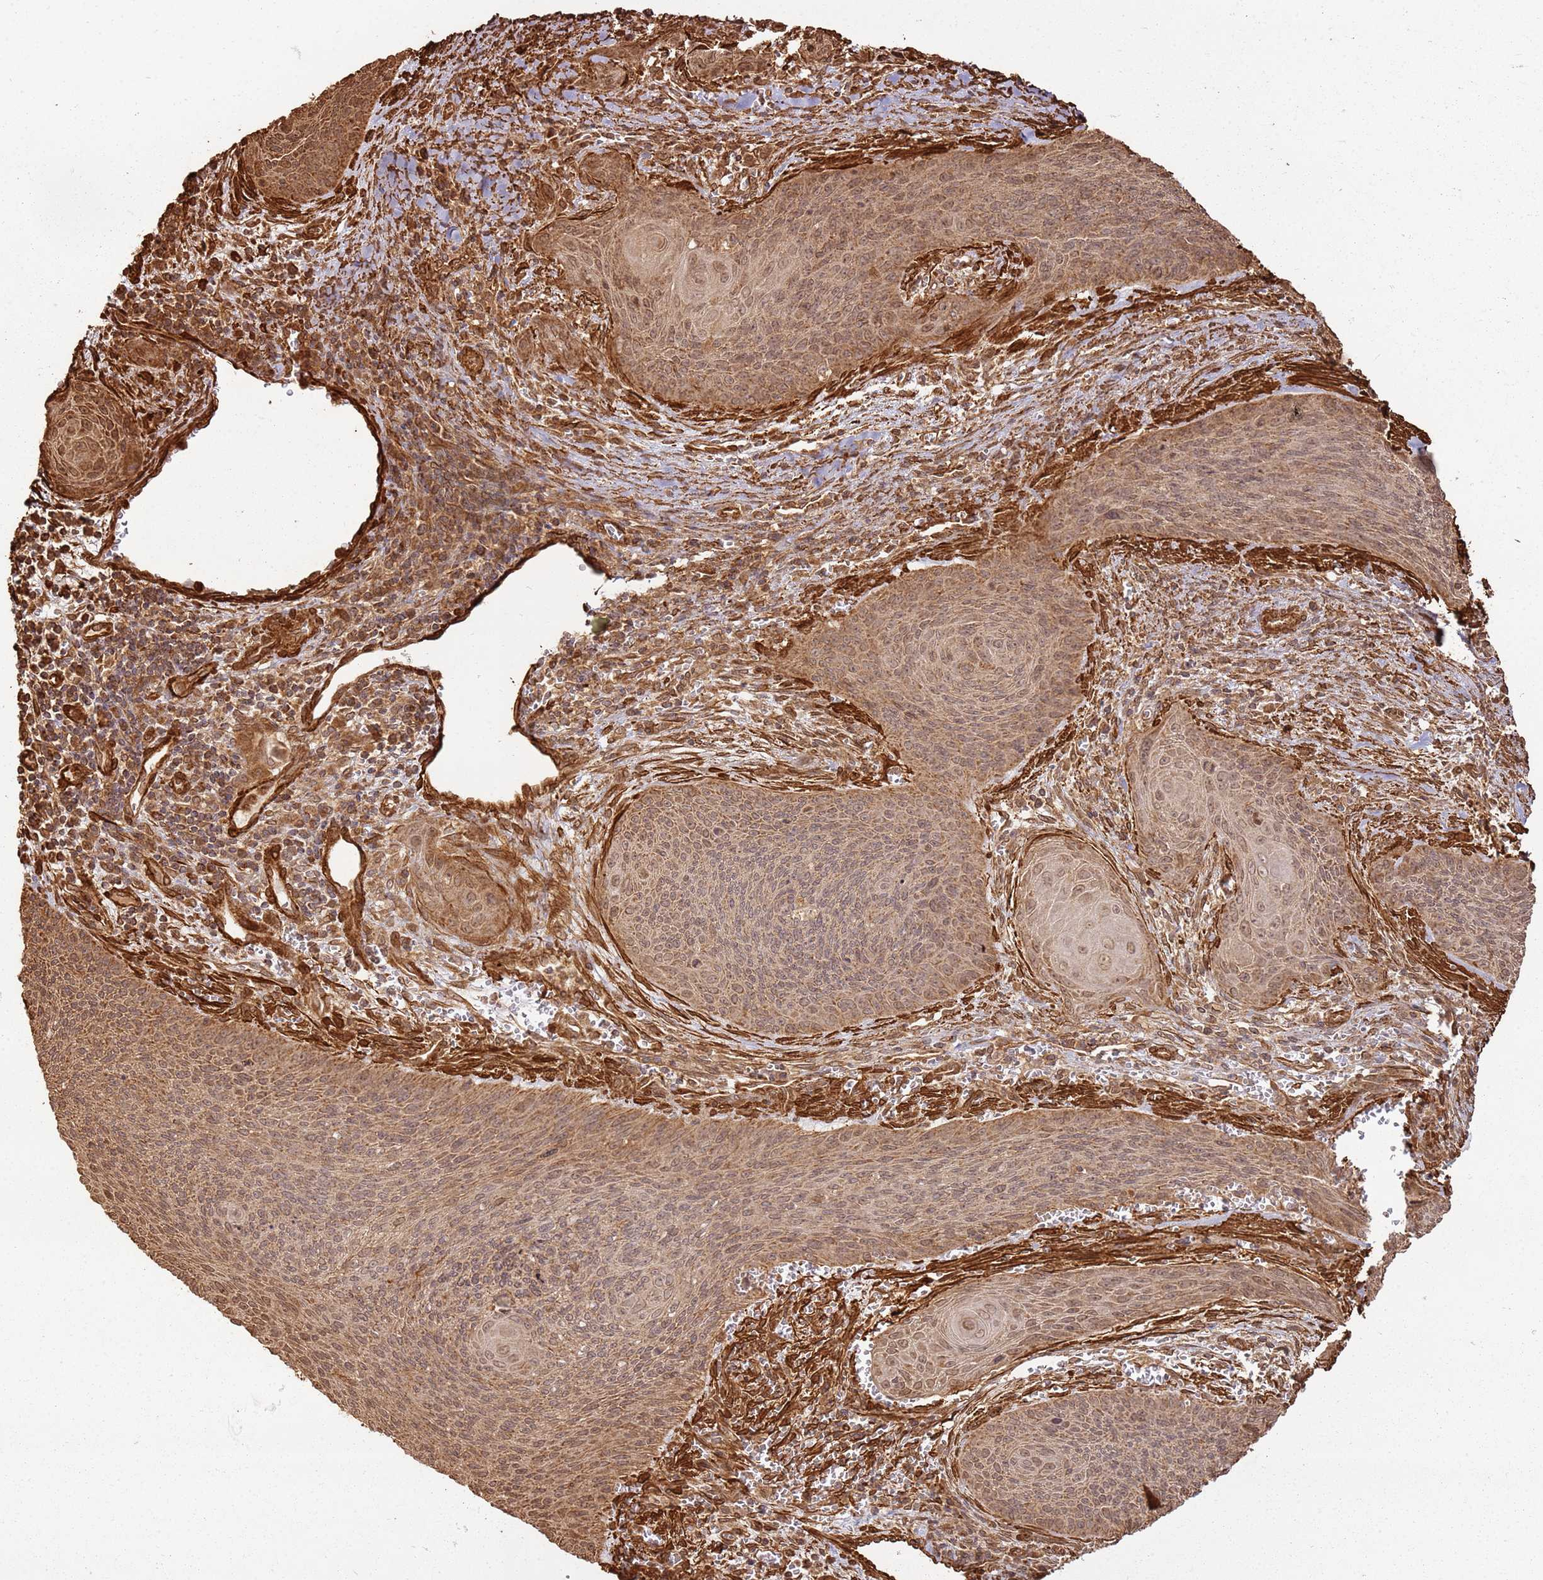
{"staining": {"intensity": "moderate", "quantity": ">75%", "location": "cytoplasmic/membranous,nuclear"}, "tissue": "cervical cancer", "cell_type": "Tumor cells", "image_type": "cancer", "snomed": [{"axis": "morphology", "description": "Squamous cell carcinoma, NOS"}, {"axis": "topography", "description": "Cervix"}], "caption": "DAB immunohistochemical staining of cervical cancer (squamous cell carcinoma) exhibits moderate cytoplasmic/membranous and nuclear protein staining in about >75% of tumor cells.", "gene": "DDX59", "patient": {"sex": "female", "age": 55}}